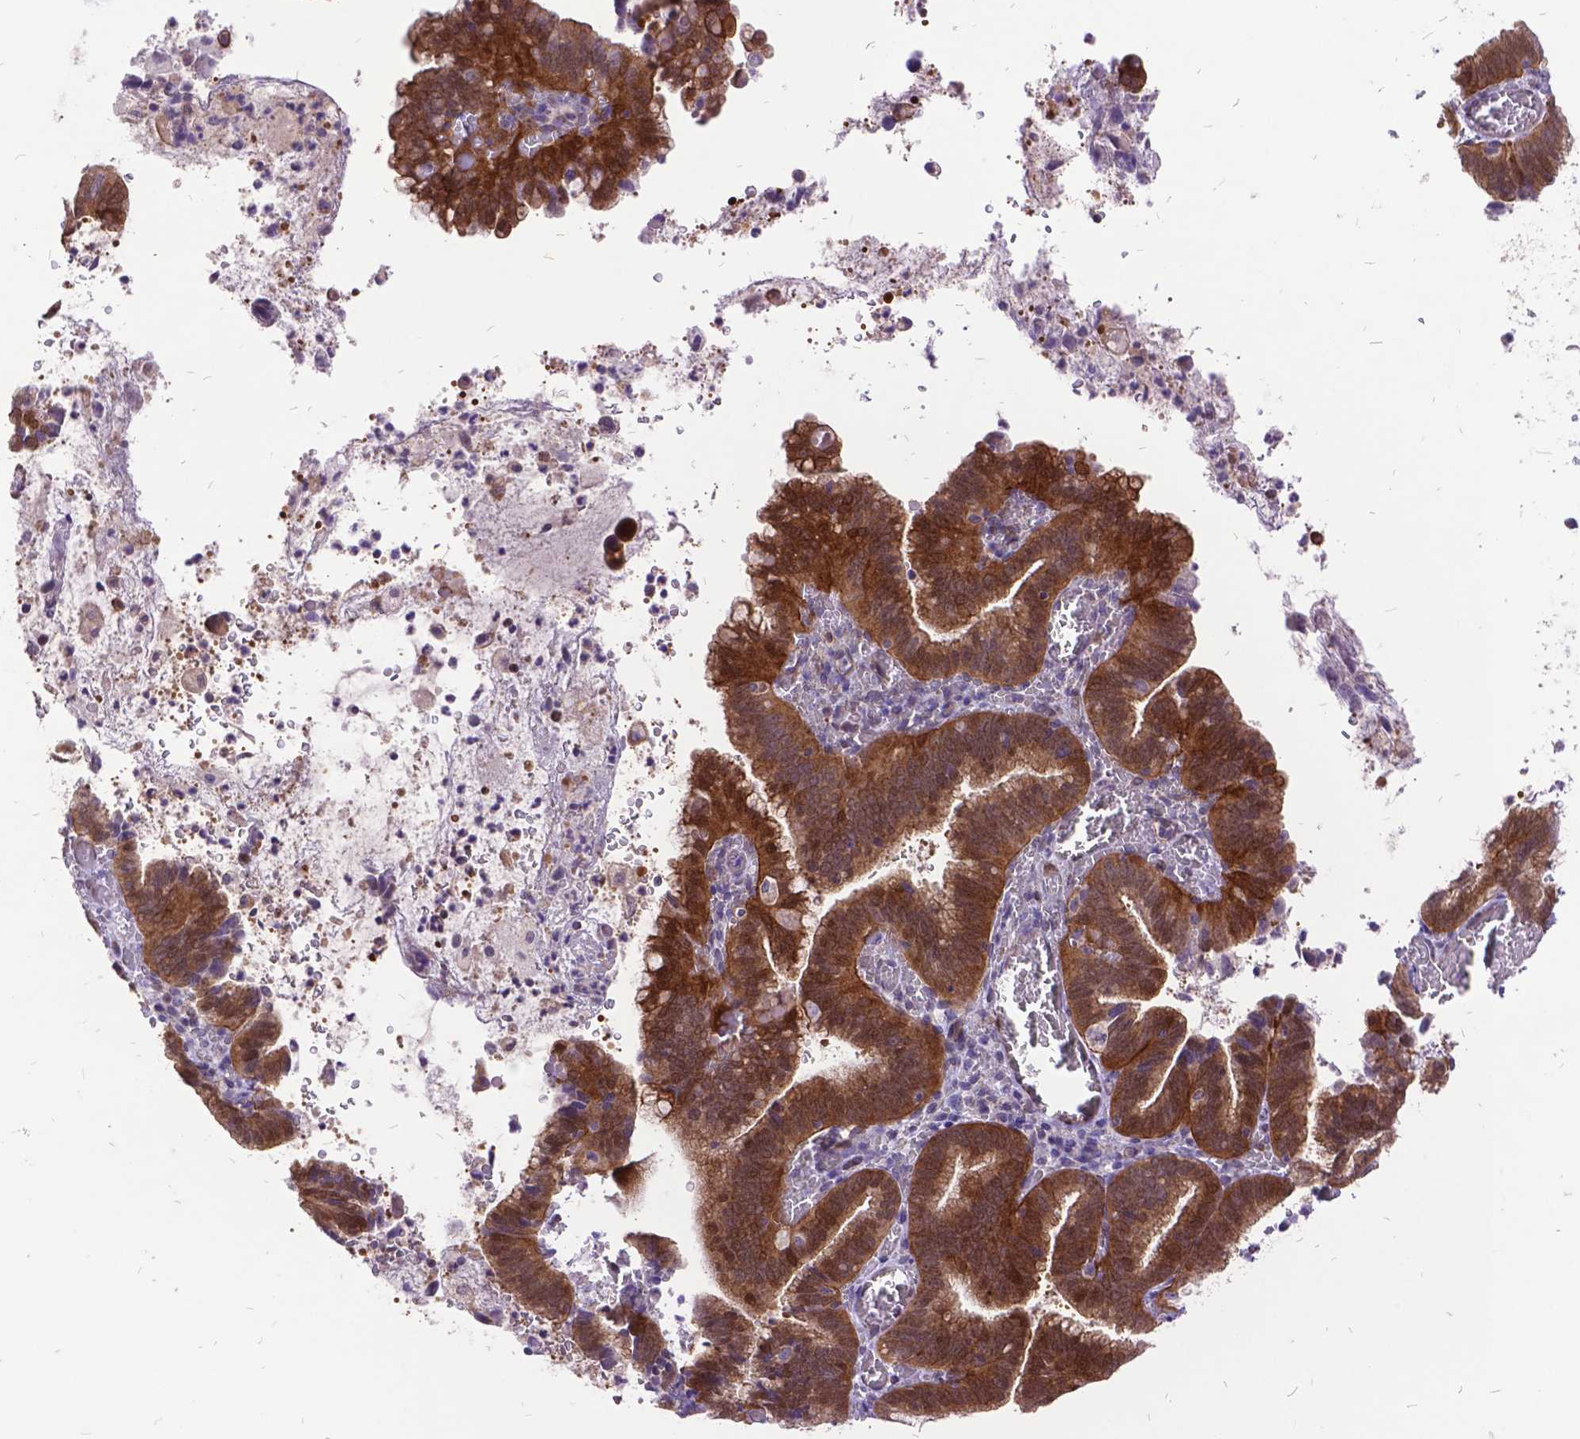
{"staining": {"intensity": "moderate", "quantity": ">75%", "location": "cytoplasmic/membranous"}, "tissue": "cervical cancer", "cell_type": "Tumor cells", "image_type": "cancer", "snomed": [{"axis": "morphology", "description": "Adenocarcinoma, NOS"}, {"axis": "topography", "description": "Cervix"}], "caption": "A brown stain labels moderate cytoplasmic/membranous staining of a protein in human adenocarcinoma (cervical) tumor cells.", "gene": "GRB7", "patient": {"sex": "female", "age": 61}}